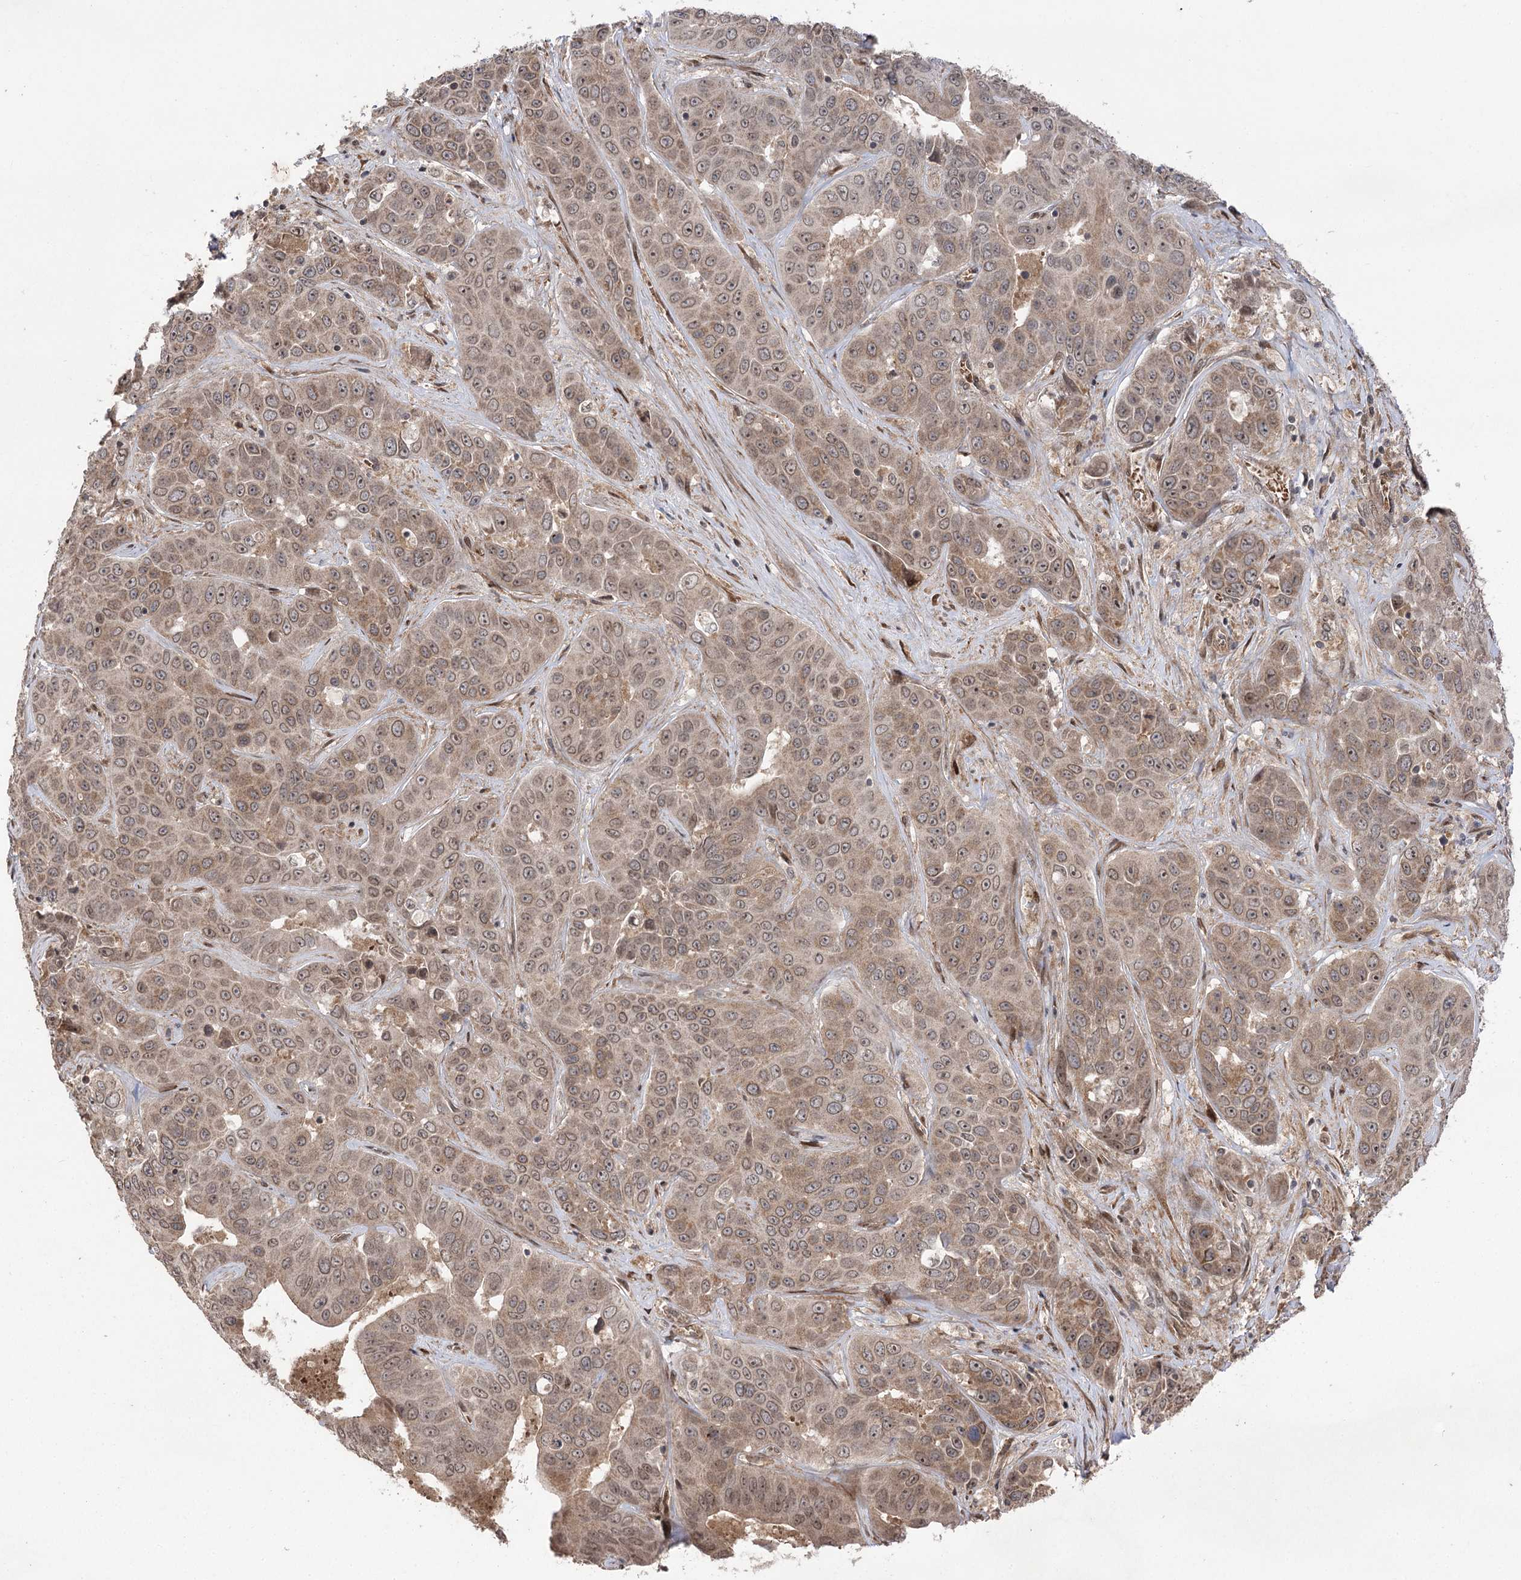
{"staining": {"intensity": "weak", "quantity": ">75%", "location": "cytoplasmic/membranous,nuclear"}, "tissue": "liver cancer", "cell_type": "Tumor cells", "image_type": "cancer", "snomed": [{"axis": "morphology", "description": "Cholangiocarcinoma"}, {"axis": "topography", "description": "Liver"}], "caption": "The immunohistochemical stain highlights weak cytoplasmic/membranous and nuclear positivity in tumor cells of cholangiocarcinoma (liver) tissue.", "gene": "TENM2", "patient": {"sex": "female", "age": 52}}